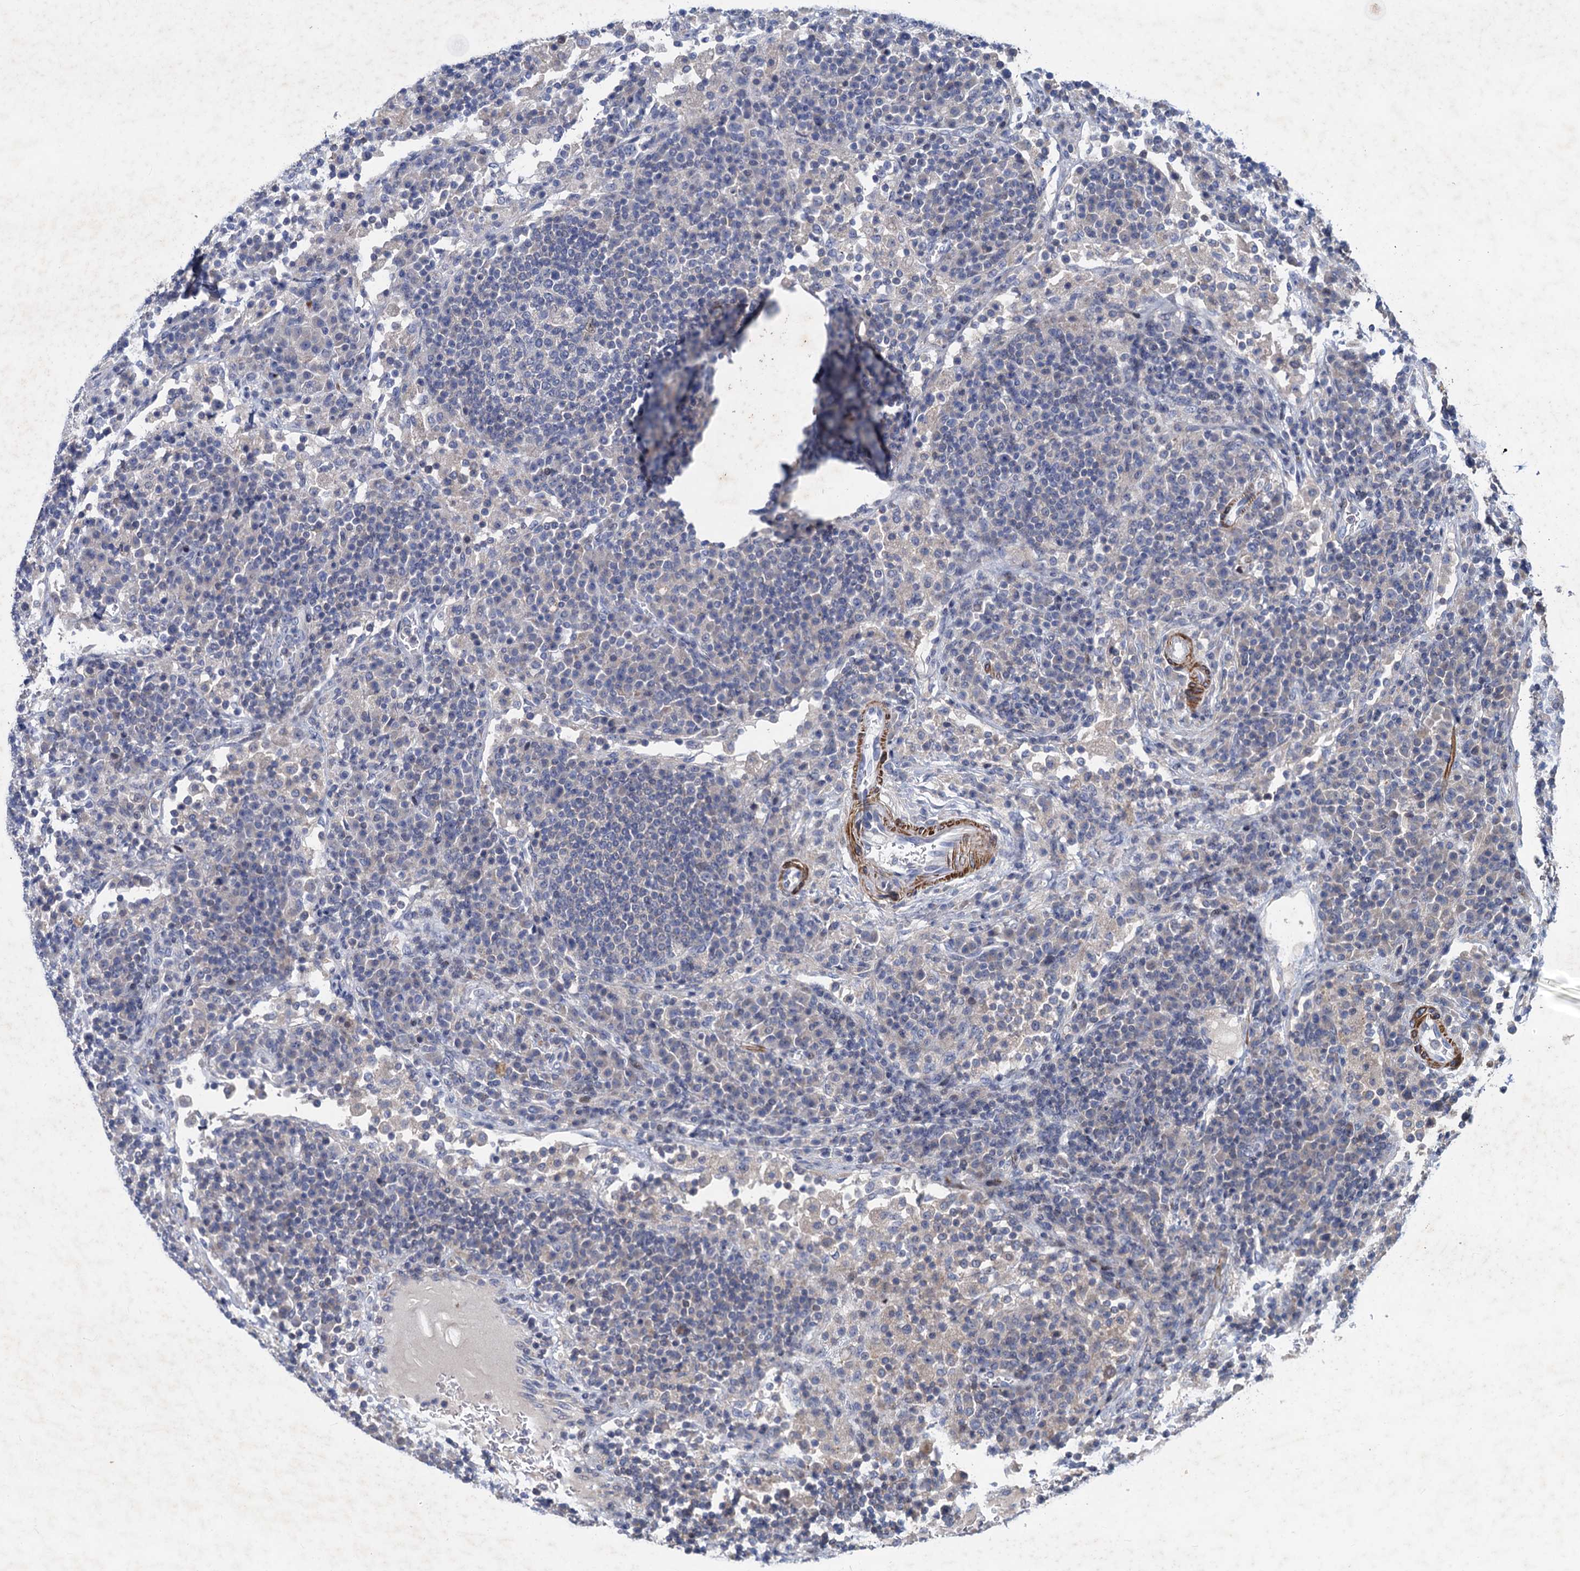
{"staining": {"intensity": "negative", "quantity": "none", "location": "none"}, "tissue": "lymph node", "cell_type": "Germinal center cells", "image_type": "normal", "snomed": [{"axis": "morphology", "description": "Normal tissue, NOS"}, {"axis": "topography", "description": "Lymph node"}], "caption": "Histopathology image shows no protein staining in germinal center cells of normal lymph node.", "gene": "ESYT3", "patient": {"sex": "female", "age": 53}}